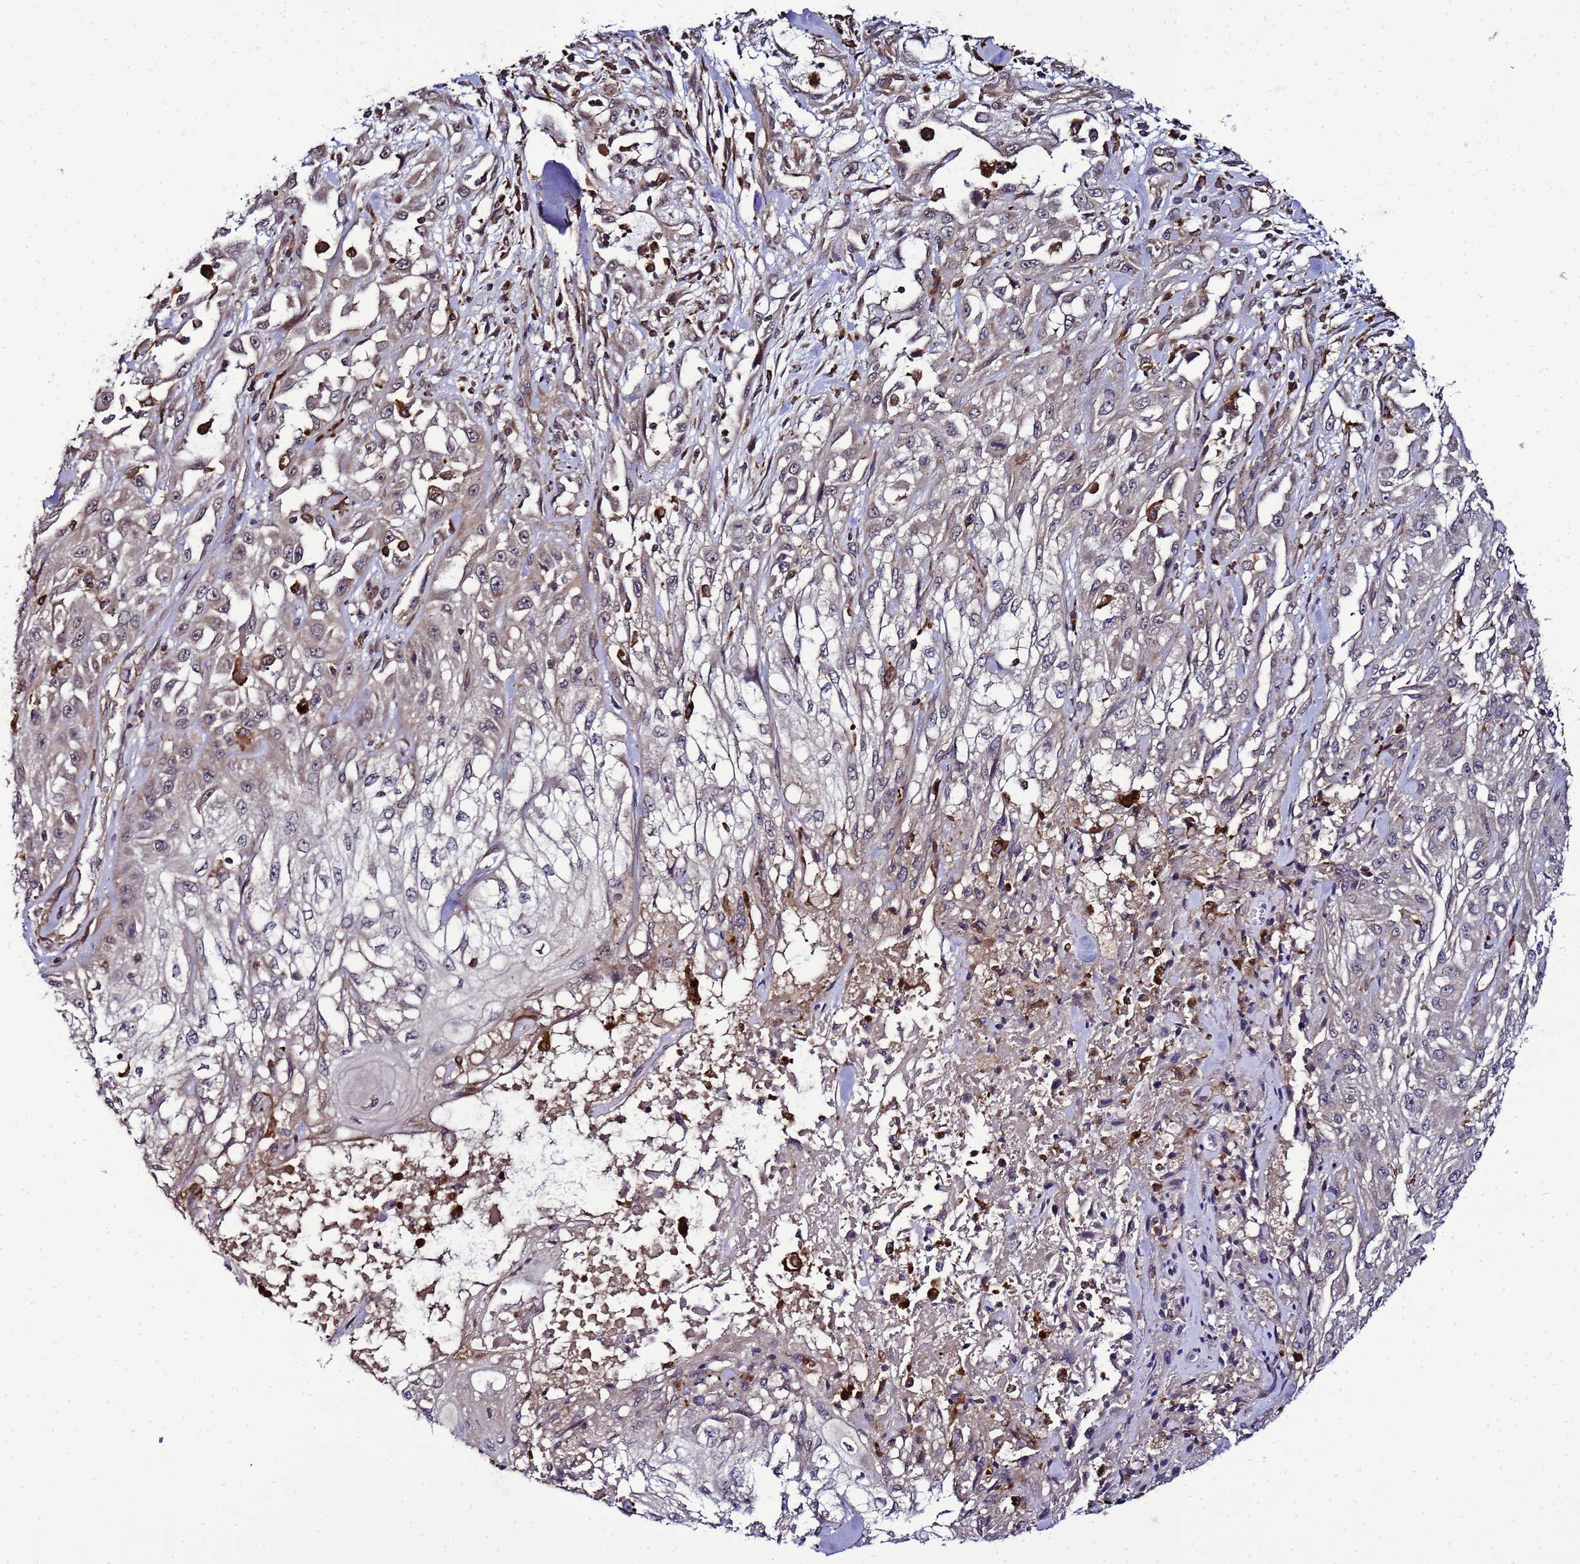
{"staining": {"intensity": "weak", "quantity": "25%-75%", "location": "cytoplasmic/membranous"}, "tissue": "skin cancer", "cell_type": "Tumor cells", "image_type": "cancer", "snomed": [{"axis": "morphology", "description": "Squamous cell carcinoma, NOS"}, {"axis": "morphology", "description": "Squamous cell carcinoma, metastatic, NOS"}, {"axis": "topography", "description": "Skin"}, {"axis": "topography", "description": "Lymph node"}], "caption": "The photomicrograph shows a brown stain indicating the presence of a protein in the cytoplasmic/membranous of tumor cells in skin metastatic squamous cell carcinoma.", "gene": "TRABD", "patient": {"sex": "male", "age": 75}}